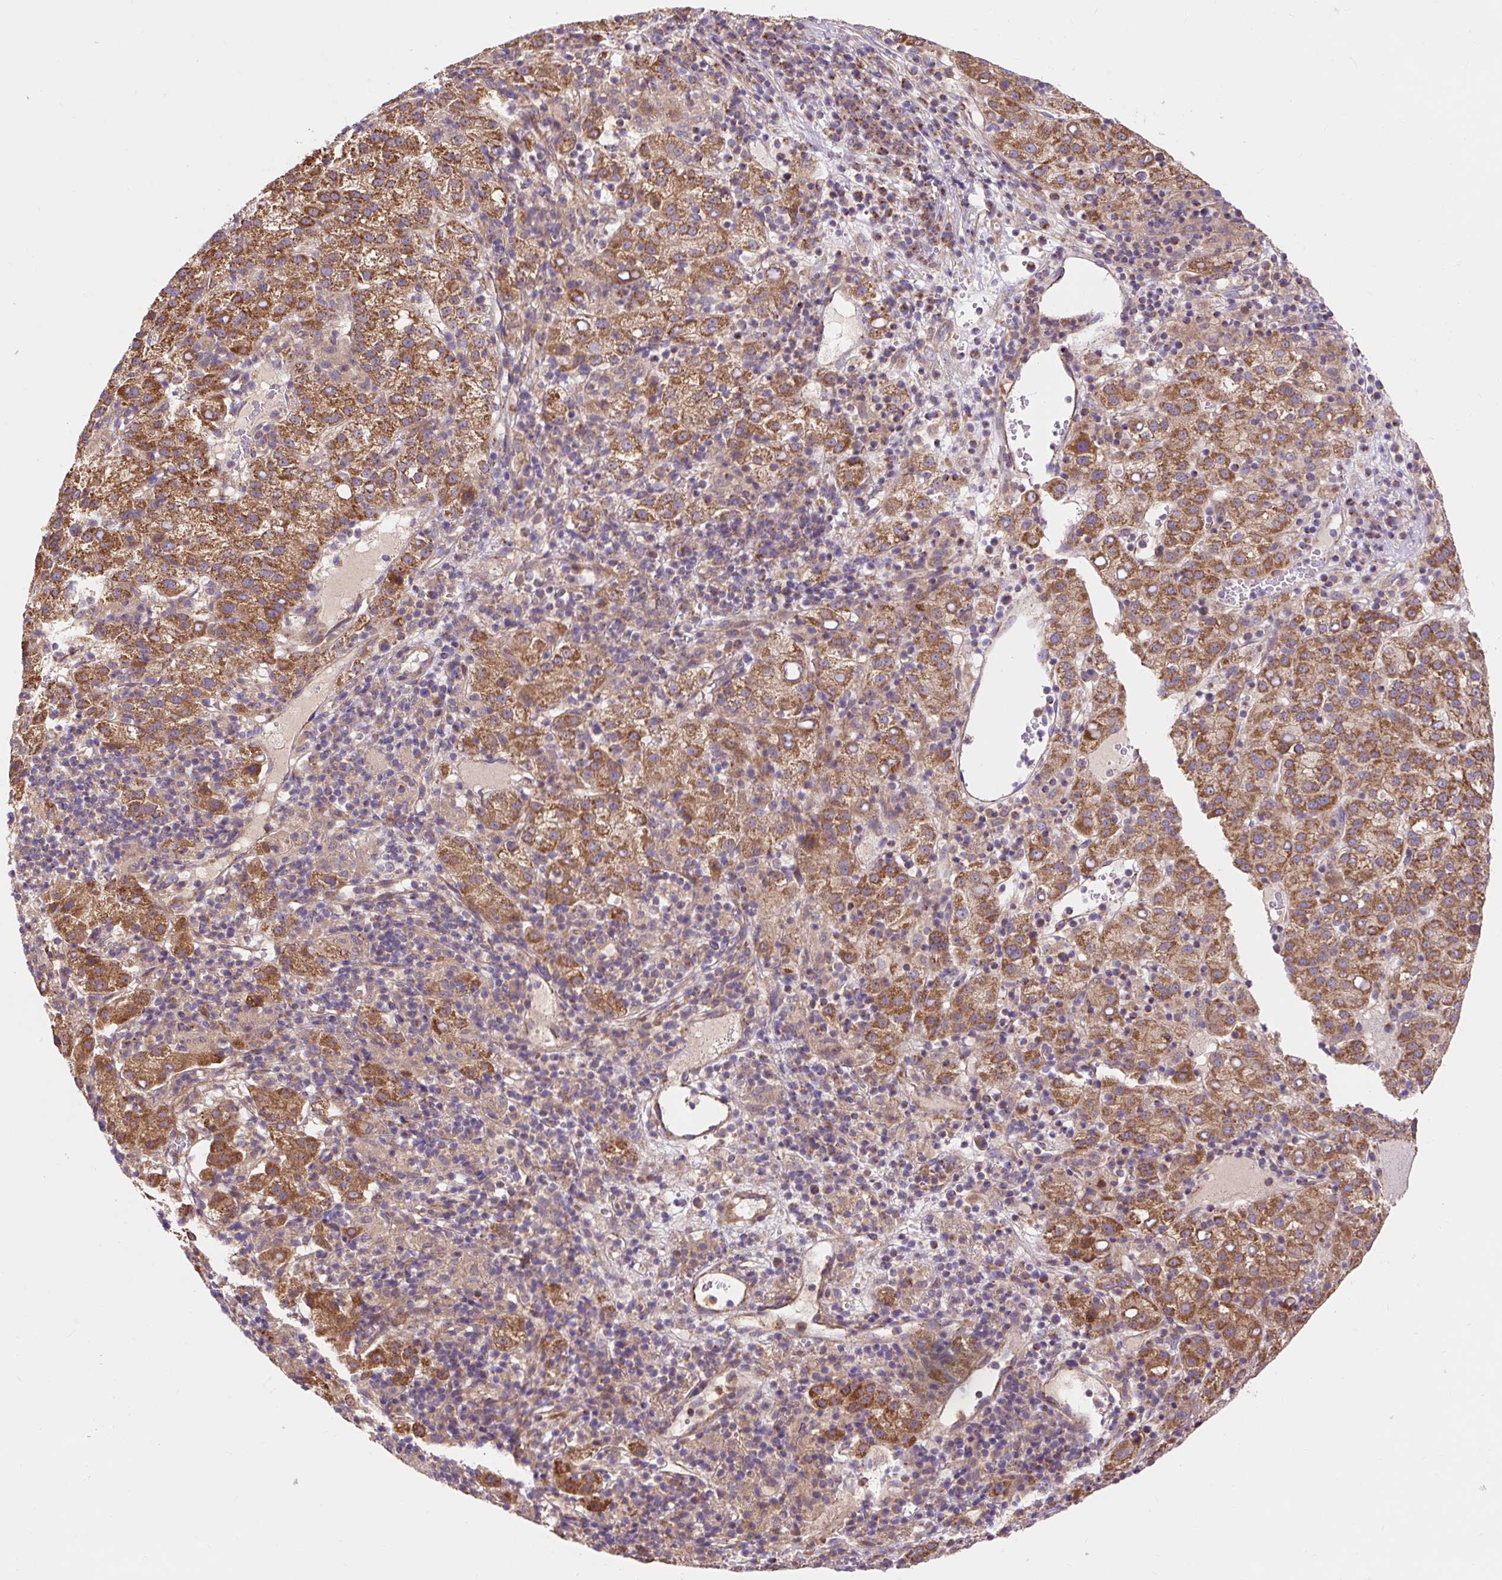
{"staining": {"intensity": "moderate", "quantity": ">75%", "location": "cytoplasmic/membranous"}, "tissue": "liver cancer", "cell_type": "Tumor cells", "image_type": "cancer", "snomed": [{"axis": "morphology", "description": "Carcinoma, Hepatocellular, NOS"}, {"axis": "topography", "description": "Liver"}], "caption": "Human liver hepatocellular carcinoma stained for a protein (brown) exhibits moderate cytoplasmic/membranous positive positivity in approximately >75% of tumor cells.", "gene": "TRIAP1", "patient": {"sex": "female", "age": 58}}